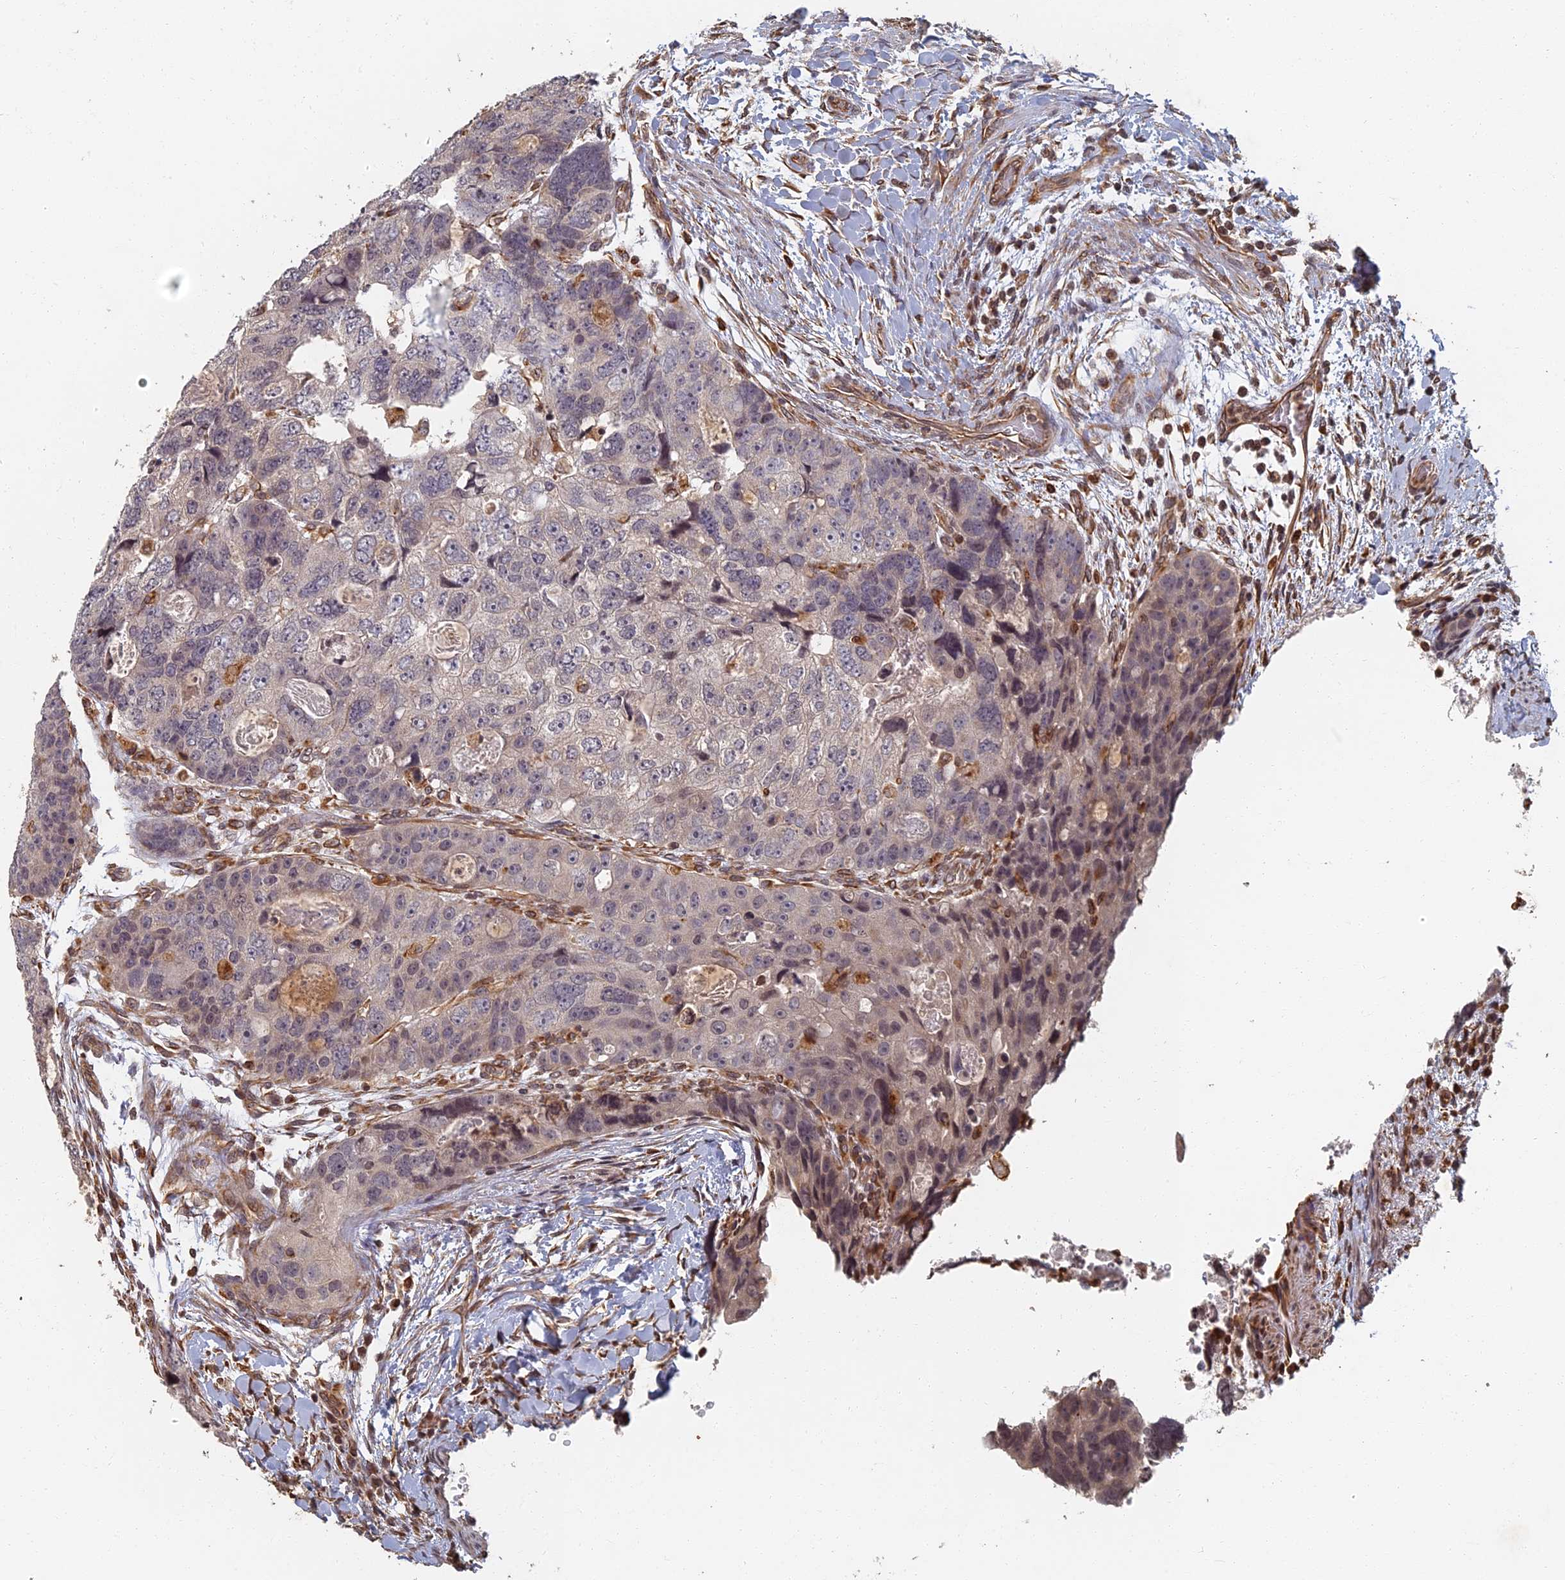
{"staining": {"intensity": "weak", "quantity": "<25%", "location": "nuclear"}, "tissue": "colorectal cancer", "cell_type": "Tumor cells", "image_type": "cancer", "snomed": [{"axis": "morphology", "description": "Adenocarcinoma, NOS"}, {"axis": "topography", "description": "Rectum"}], "caption": "Colorectal adenocarcinoma was stained to show a protein in brown. There is no significant expression in tumor cells.", "gene": "ABCB10", "patient": {"sex": "male", "age": 59}}